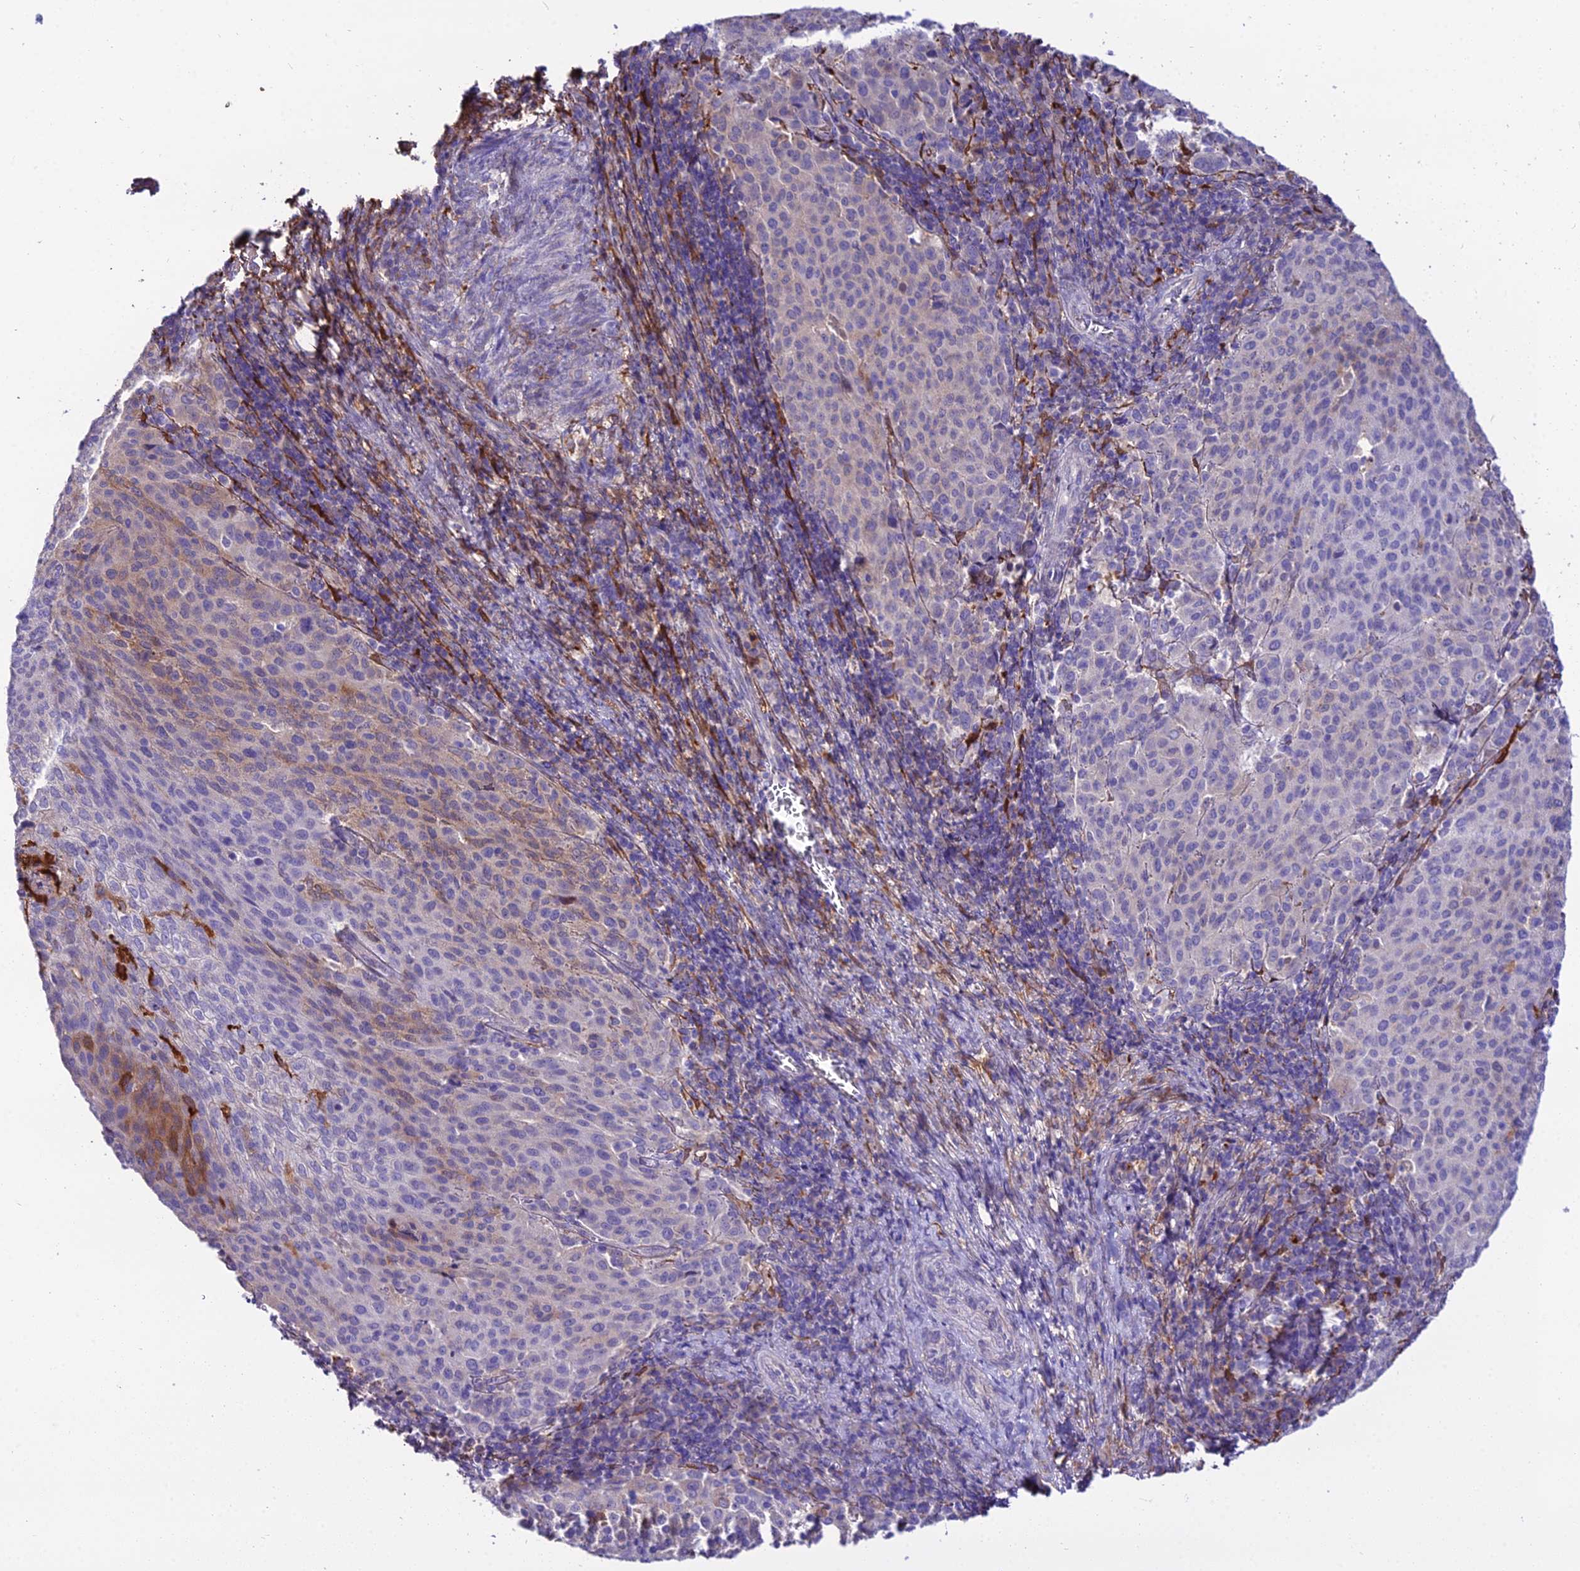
{"staining": {"intensity": "weak", "quantity": "<25%", "location": "cytoplasmic/membranous"}, "tissue": "cervical cancer", "cell_type": "Tumor cells", "image_type": "cancer", "snomed": [{"axis": "morphology", "description": "Squamous cell carcinoma, NOS"}, {"axis": "topography", "description": "Cervix"}], "caption": "Human cervical cancer stained for a protein using immunohistochemistry (IHC) shows no staining in tumor cells.", "gene": "MB21D2", "patient": {"sex": "female", "age": 46}}